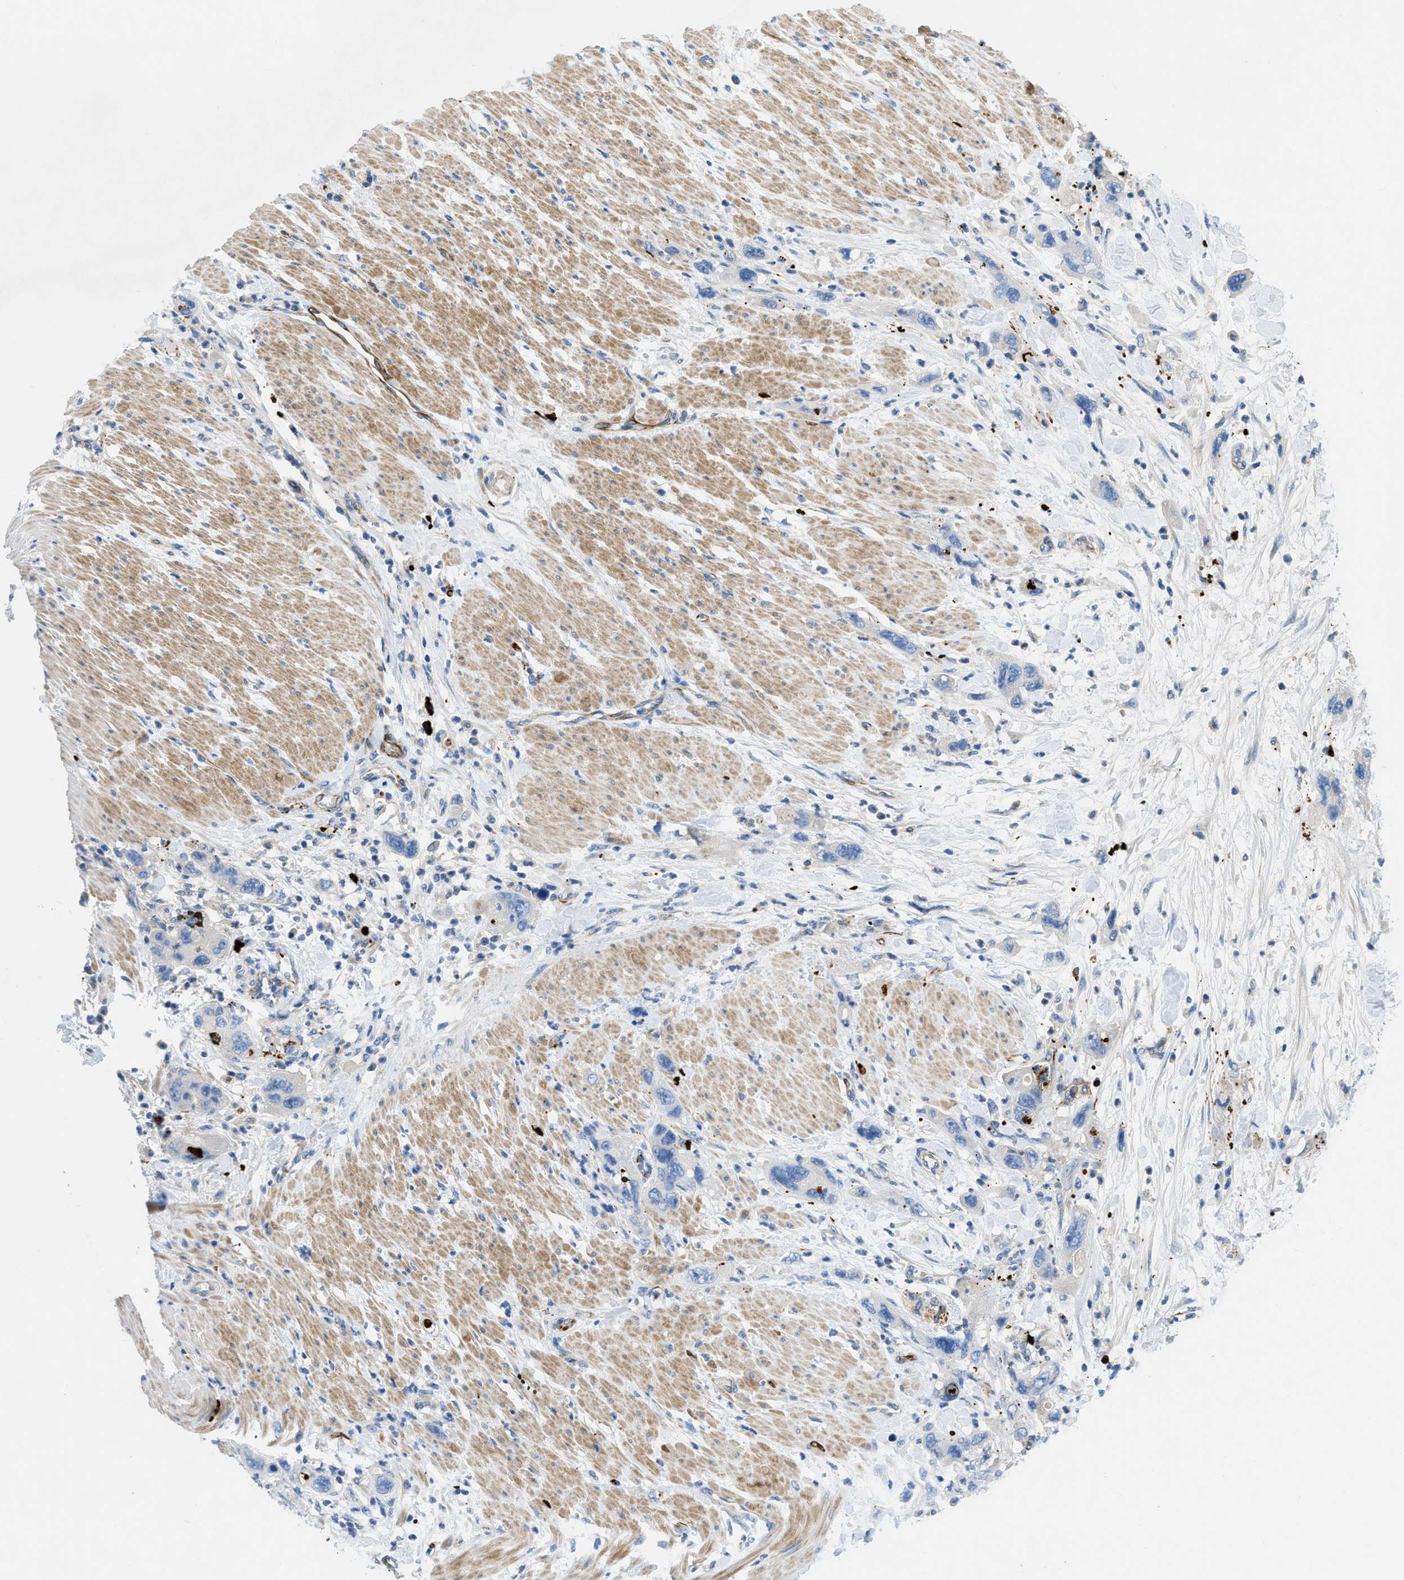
{"staining": {"intensity": "negative", "quantity": "none", "location": "none"}, "tissue": "pancreatic cancer", "cell_type": "Tumor cells", "image_type": "cancer", "snomed": [{"axis": "morphology", "description": "Normal tissue, NOS"}, {"axis": "morphology", "description": "Adenocarcinoma, NOS"}, {"axis": "topography", "description": "Pancreas"}], "caption": "Immunohistochemistry (IHC) micrograph of human pancreatic cancer stained for a protein (brown), which exhibits no expression in tumor cells.", "gene": "XCR1", "patient": {"sex": "female", "age": 71}}